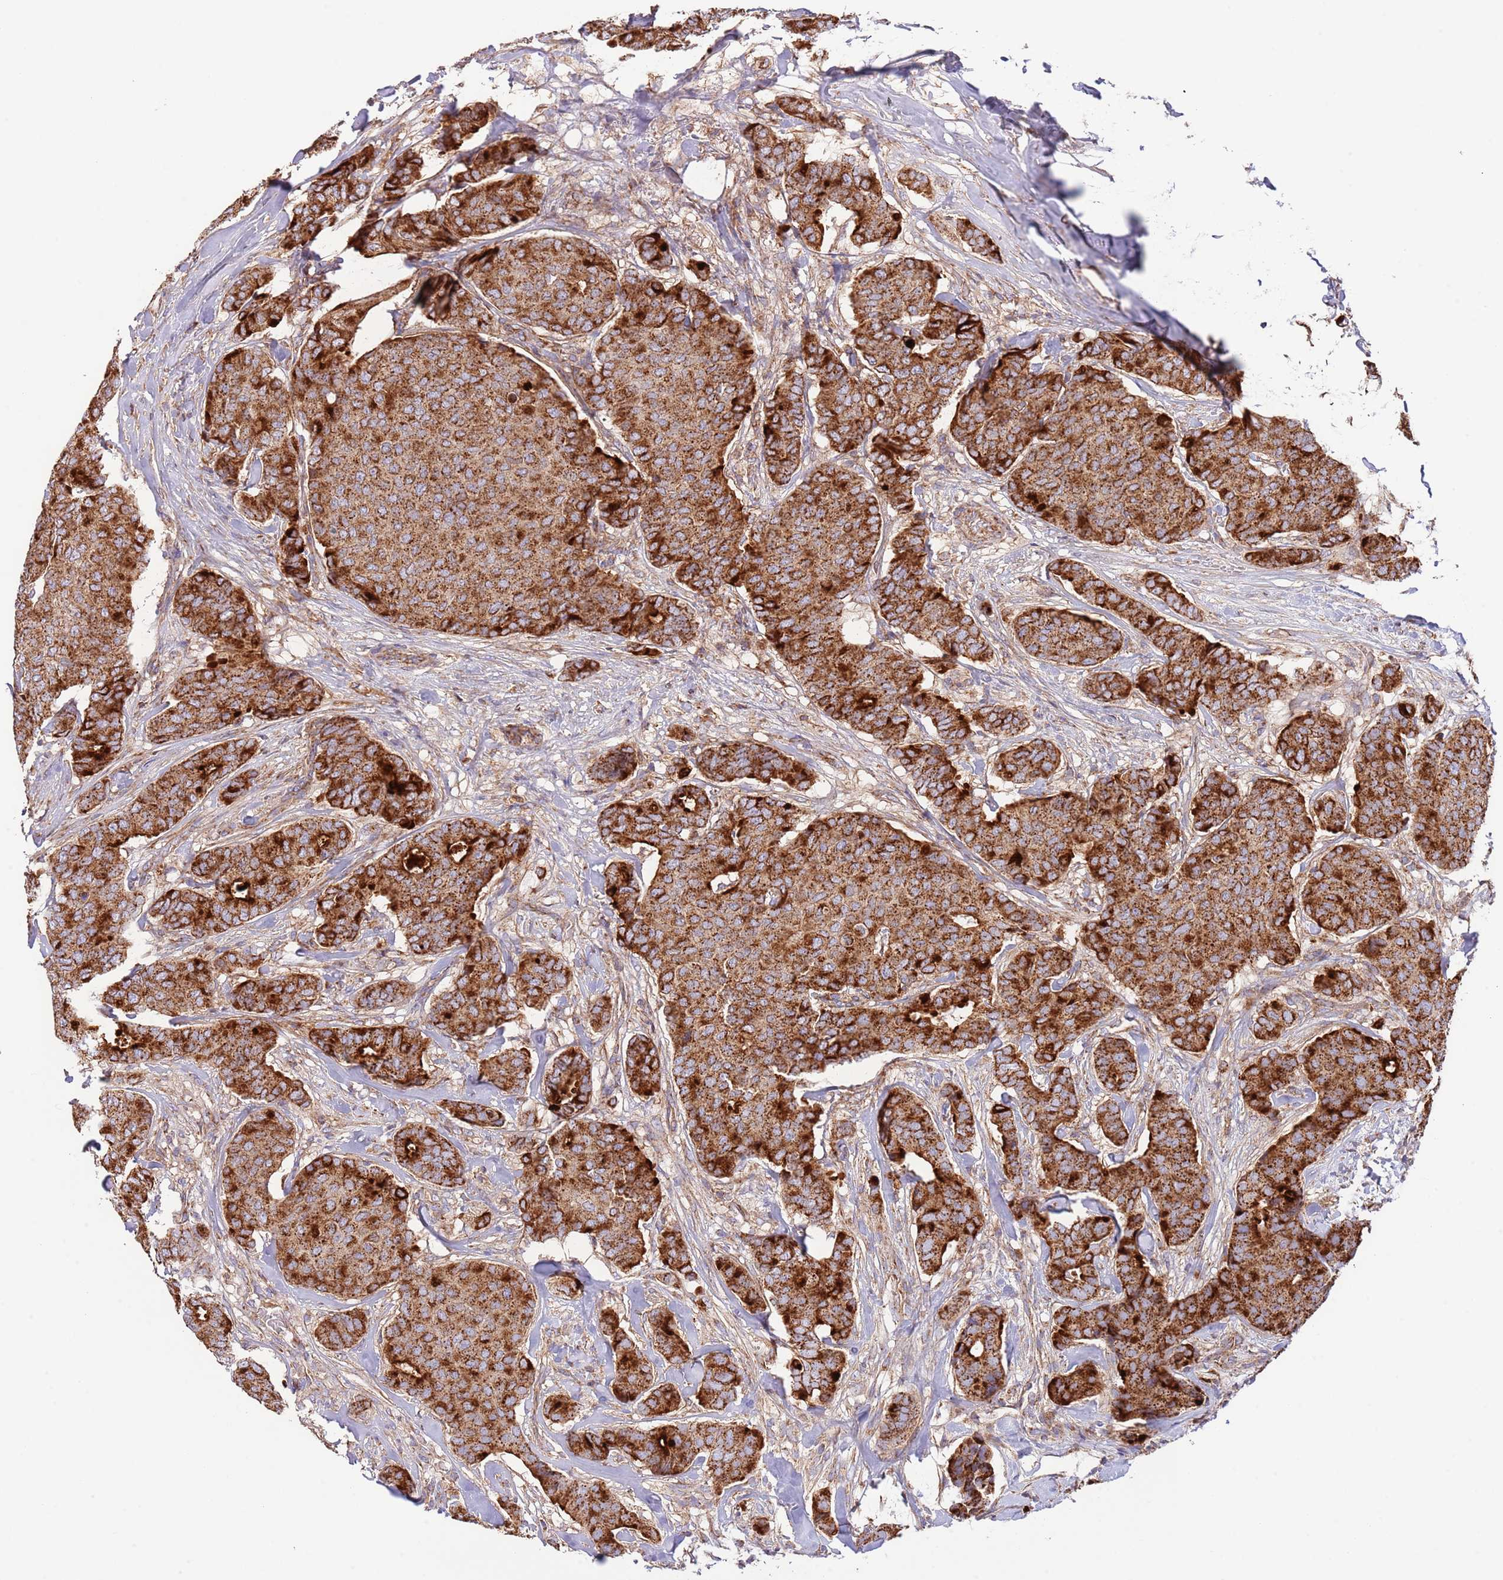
{"staining": {"intensity": "strong", "quantity": ">75%", "location": "cytoplasmic/membranous"}, "tissue": "breast cancer", "cell_type": "Tumor cells", "image_type": "cancer", "snomed": [{"axis": "morphology", "description": "Duct carcinoma"}, {"axis": "topography", "description": "Breast"}], "caption": "Tumor cells demonstrate strong cytoplasmic/membranous staining in approximately >75% of cells in breast cancer (infiltrating ductal carcinoma). (DAB (3,3'-diaminobenzidine) = brown stain, brightfield microscopy at high magnification).", "gene": "DNAJA3", "patient": {"sex": "female", "age": 75}}